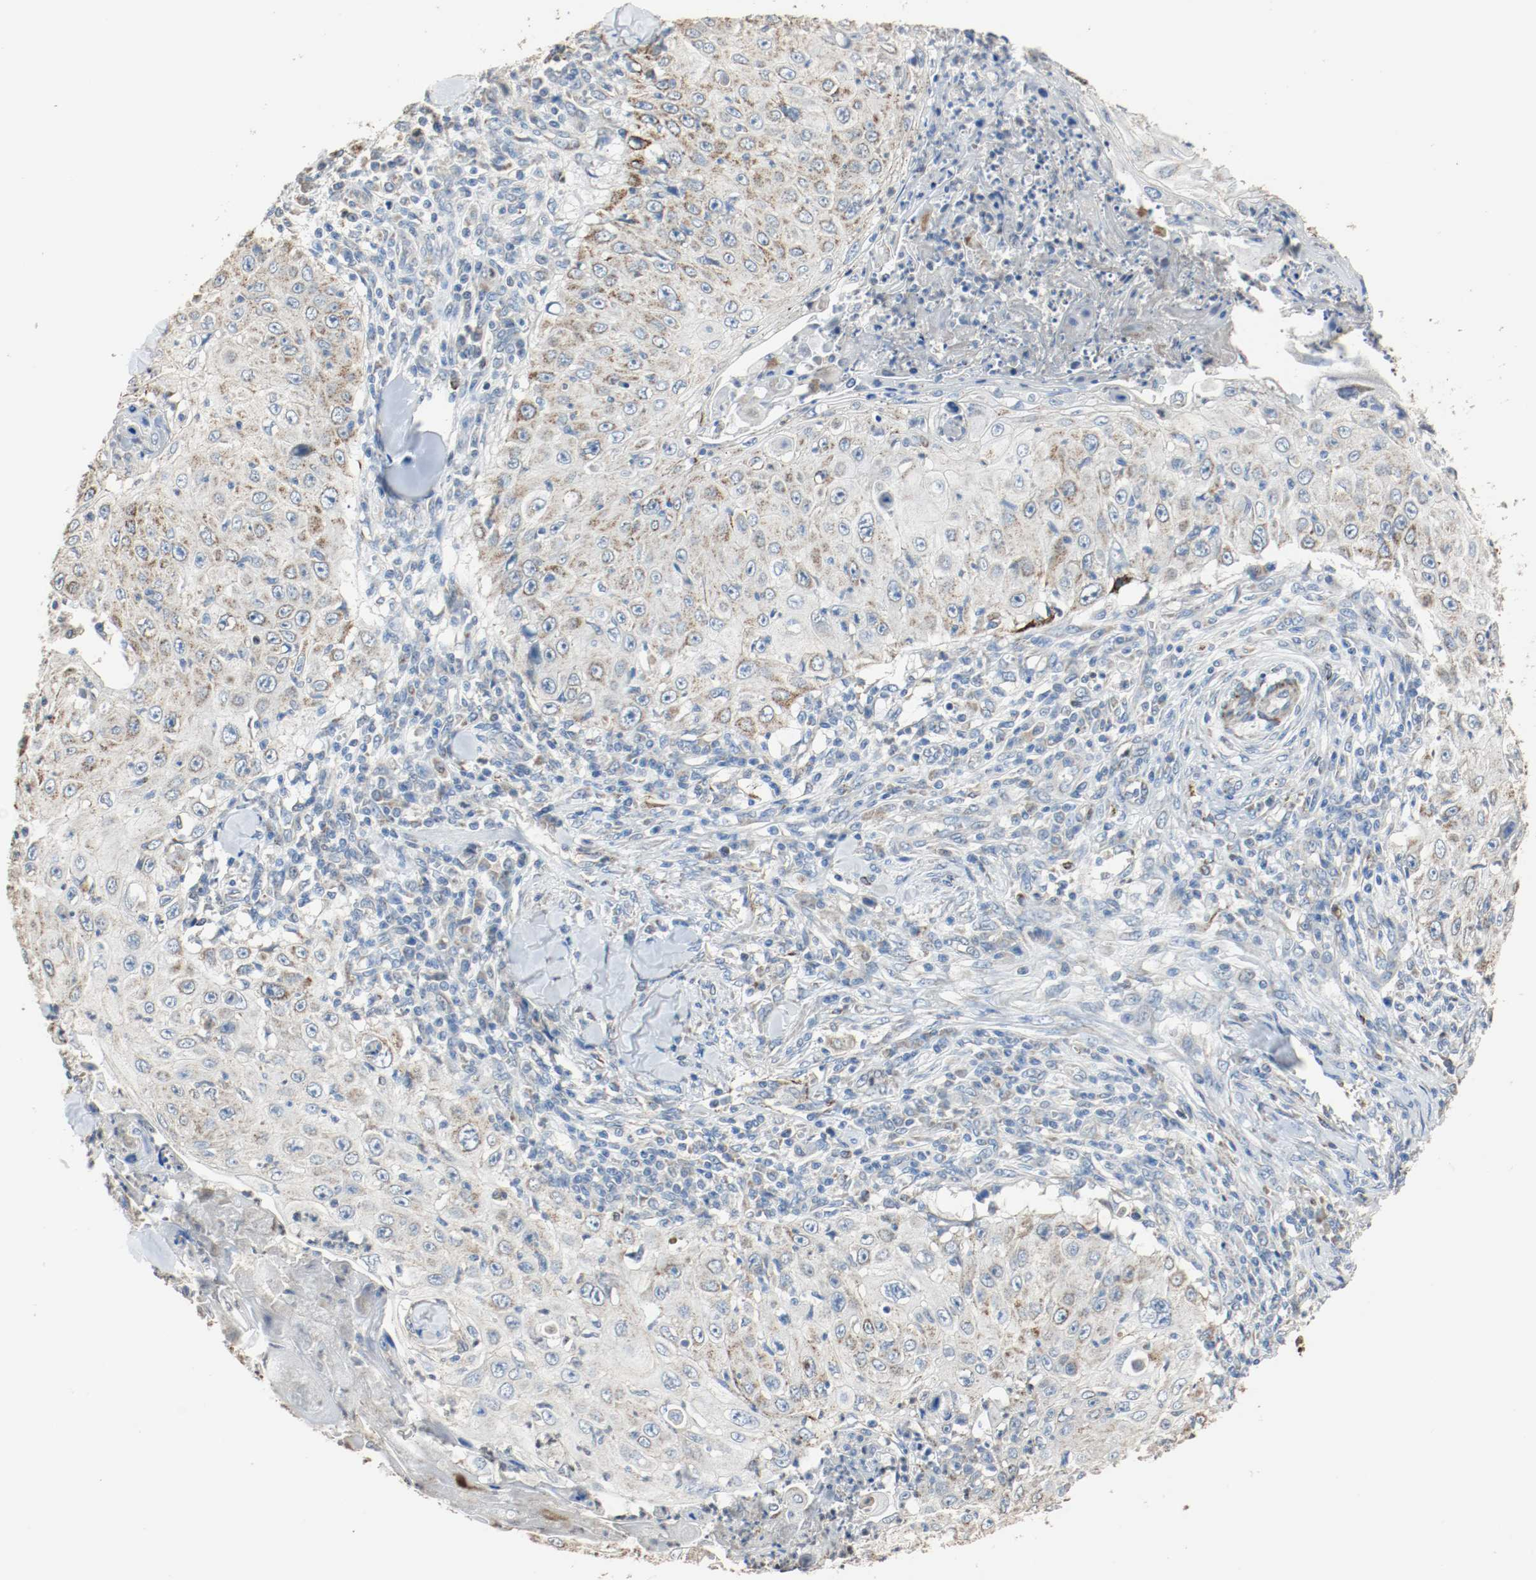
{"staining": {"intensity": "moderate", "quantity": "25%-75%", "location": "cytoplasmic/membranous"}, "tissue": "skin cancer", "cell_type": "Tumor cells", "image_type": "cancer", "snomed": [{"axis": "morphology", "description": "Squamous cell carcinoma, NOS"}, {"axis": "topography", "description": "Skin"}], "caption": "This histopathology image shows skin cancer (squamous cell carcinoma) stained with immunohistochemistry to label a protein in brown. The cytoplasmic/membranous of tumor cells show moderate positivity for the protein. Nuclei are counter-stained blue.", "gene": "ALDH4A1", "patient": {"sex": "male", "age": 86}}